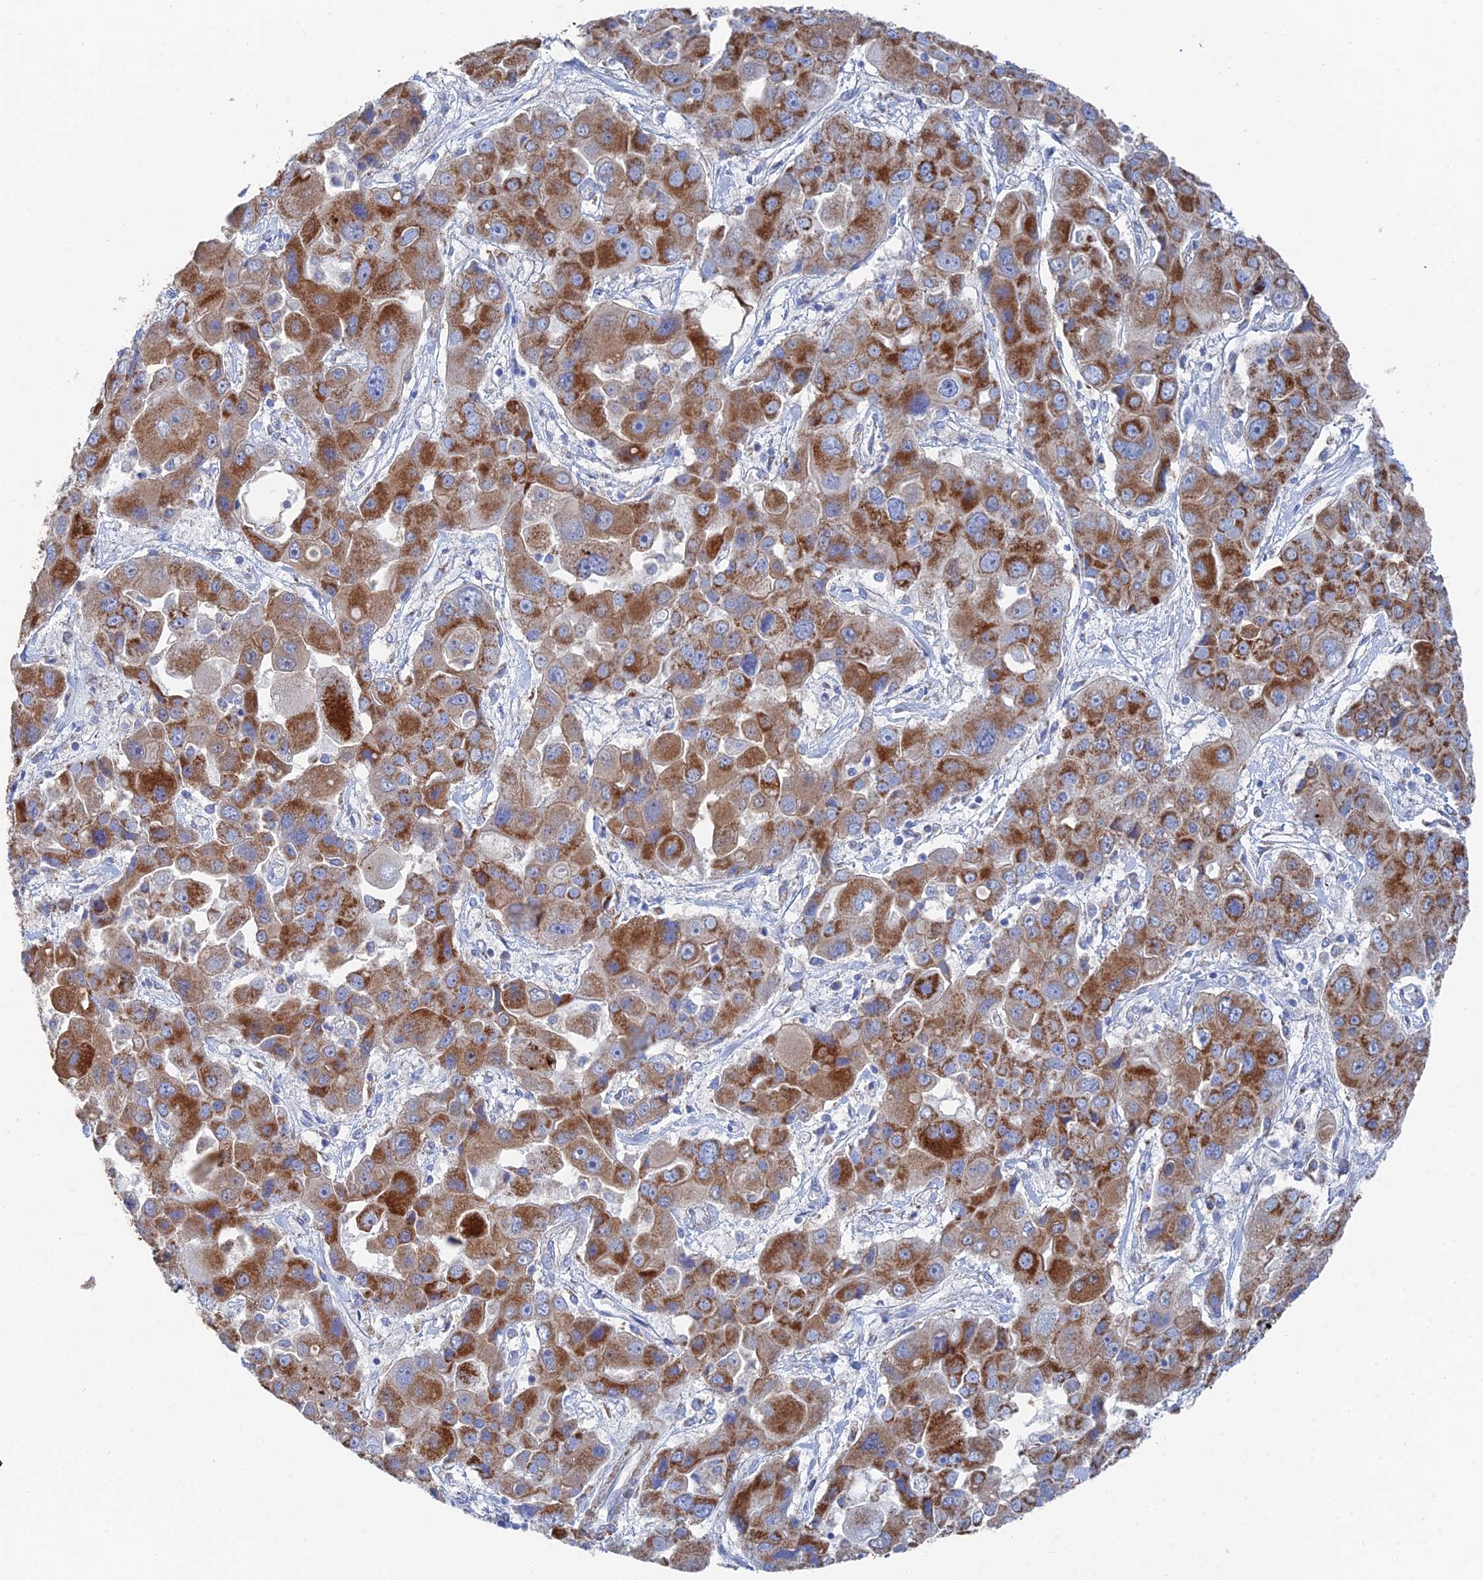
{"staining": {"intensity": "strong", "quantity": ">75%", "location": "cytoplasmic/membranous"}, "tissue": "liver cancer", "cell_type": "Tumor cells", "image_type": "cancer", "snomed": [{"axis": "morphology", "description": "Cholangiocarcinoma"}, {"axis": "topography", "description": "Liver"}], "caption": "Brown immunohistochemical staining in human cholangiocarcinoma (liver) exhibits strong cytoplasmic/membranous expression in approximately >75% of tumor cells.", "gene": "IFT80", "patient": {"sex": "male", "age": 67}}